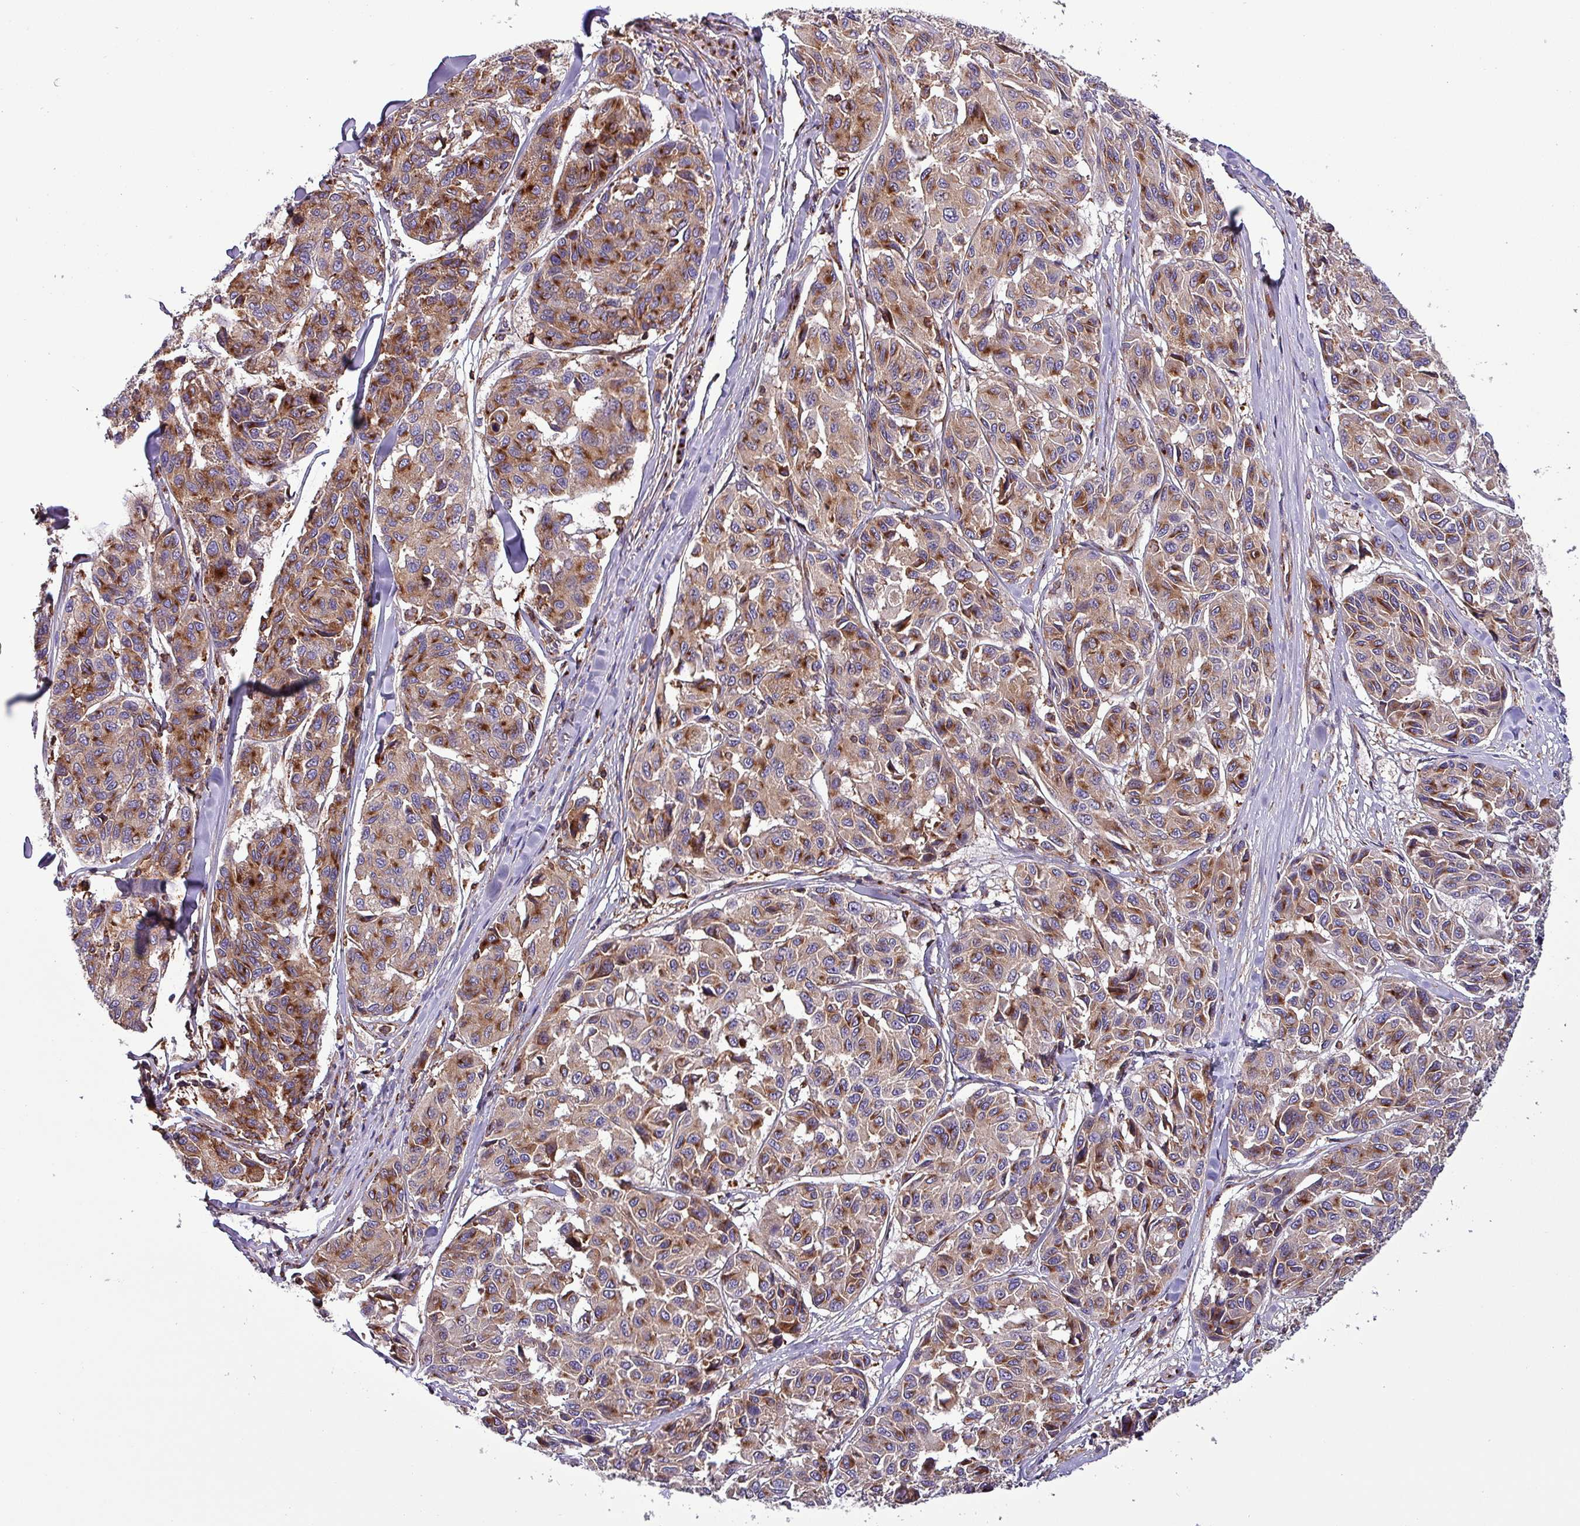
{"staining": {"intensity": "moderate", "quantity": ">75%", "location": "cytoplasmic/membranous"}, "tissue": "melanoma", "cell_type": "Tumor cells", "image_type": "cancer", "snomed": [{"axis": "morphology", "description": "Malignant melanoma, NOS"}, {"axis": "topography", "description": "Skin"}], "caption": "This histopathology image reveals malignant melanoma stained with immunohistochemistry to label a protein in brown. The cytoplasmic/membranous of tumor cells show moderate positivity for the protein. Nuclei are counter-stained blue.", "gene": "VAMP4", "patient": {"sex": "female", "age": 66}}